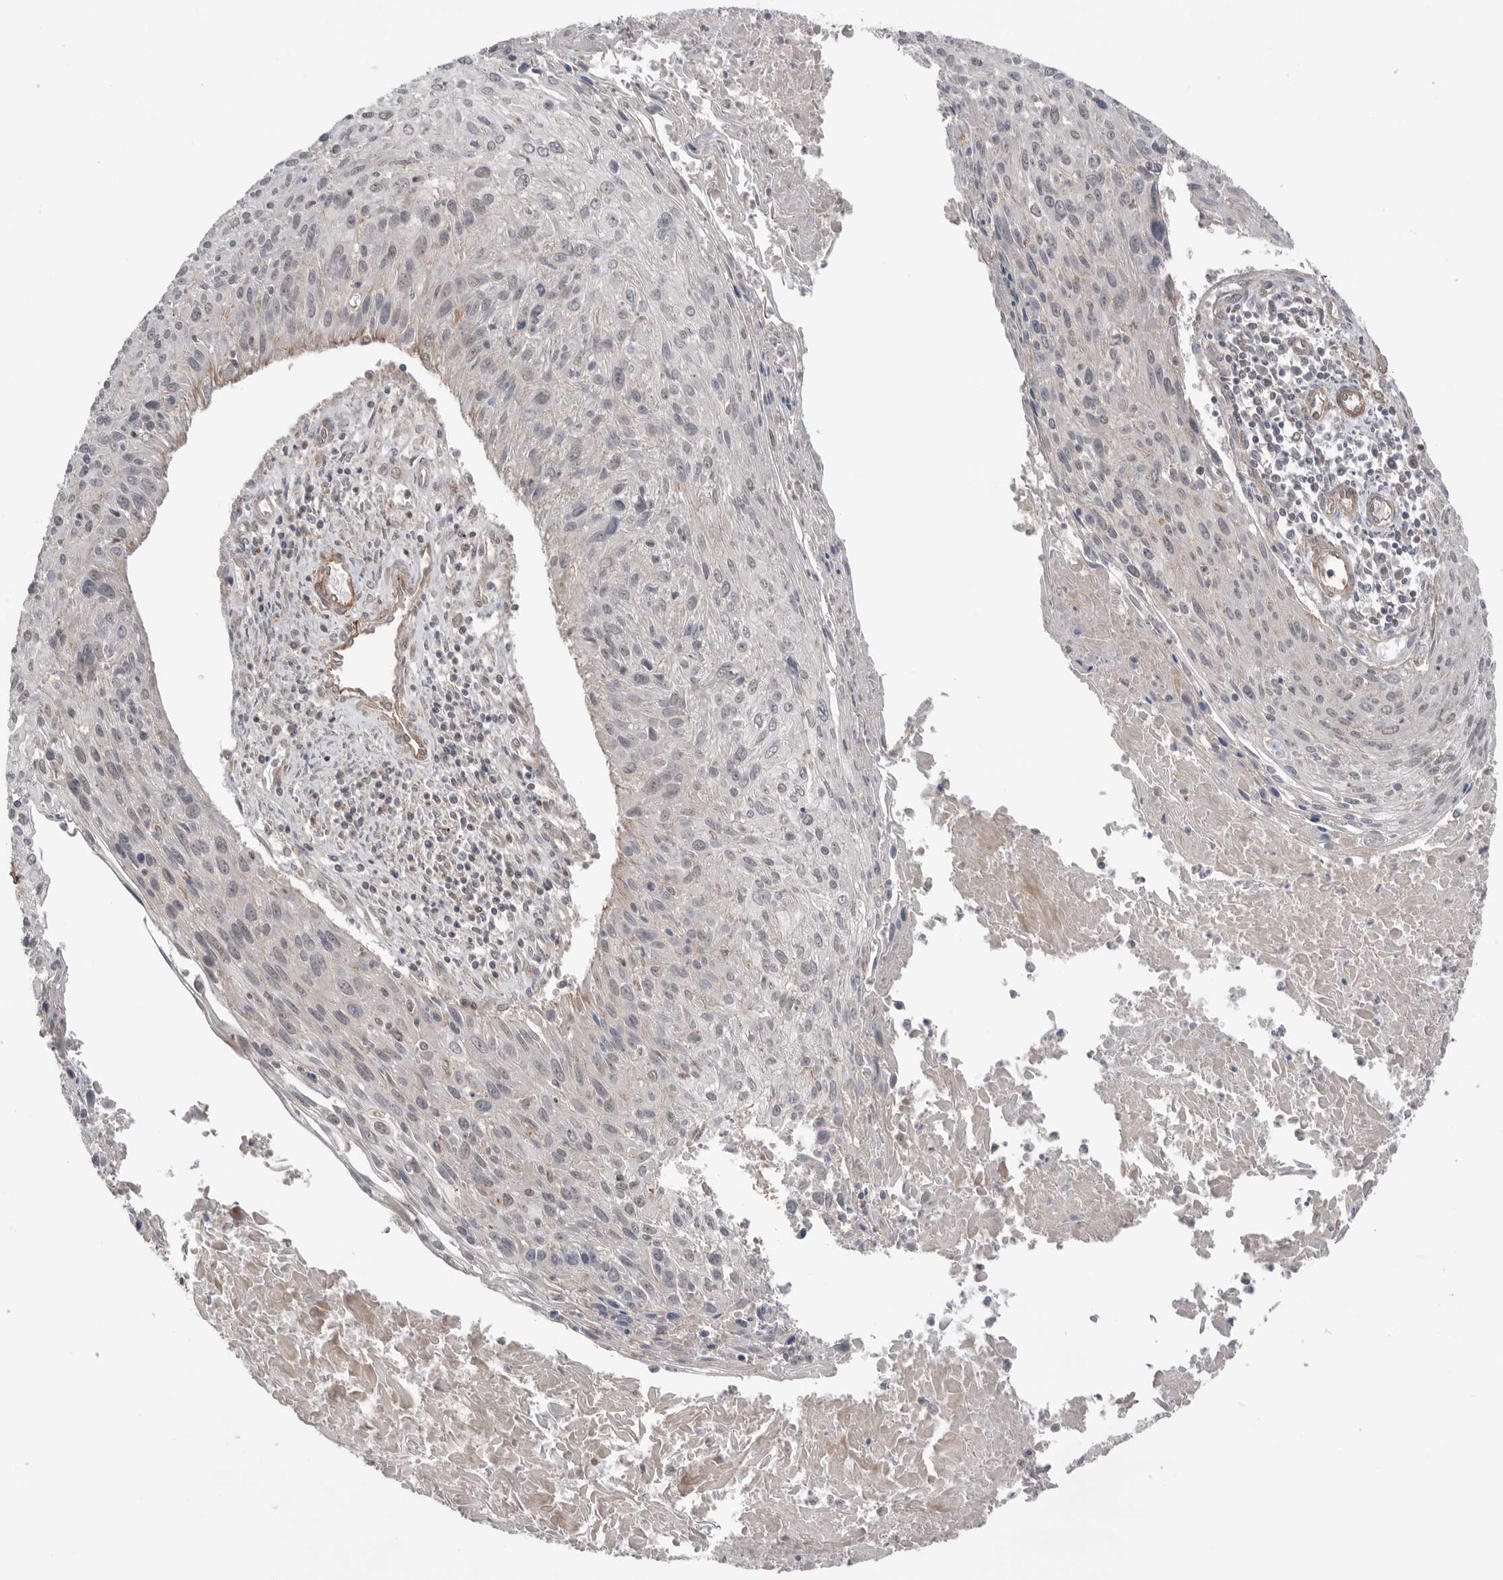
{"staining": {"intensity": "negative", "quantity": "none", "location": "none"}, "tissue": "cervical cancer", "cell_type": "Tumor cells", "image_type": "cancer", "snomed": [{"axis": "morphology", "description": "Squamous cell carcinoma, NOS"}, {"axis": "topography", "description": "Cervix"}], "caption": "DAB (3,3'-diaminobenzidine) immunohistochemical staining of human cervical cancer exhibits no significant expression in tumor cells.", "gene": "PEAK1", "patient": {"sex": "female", "age": 51}}